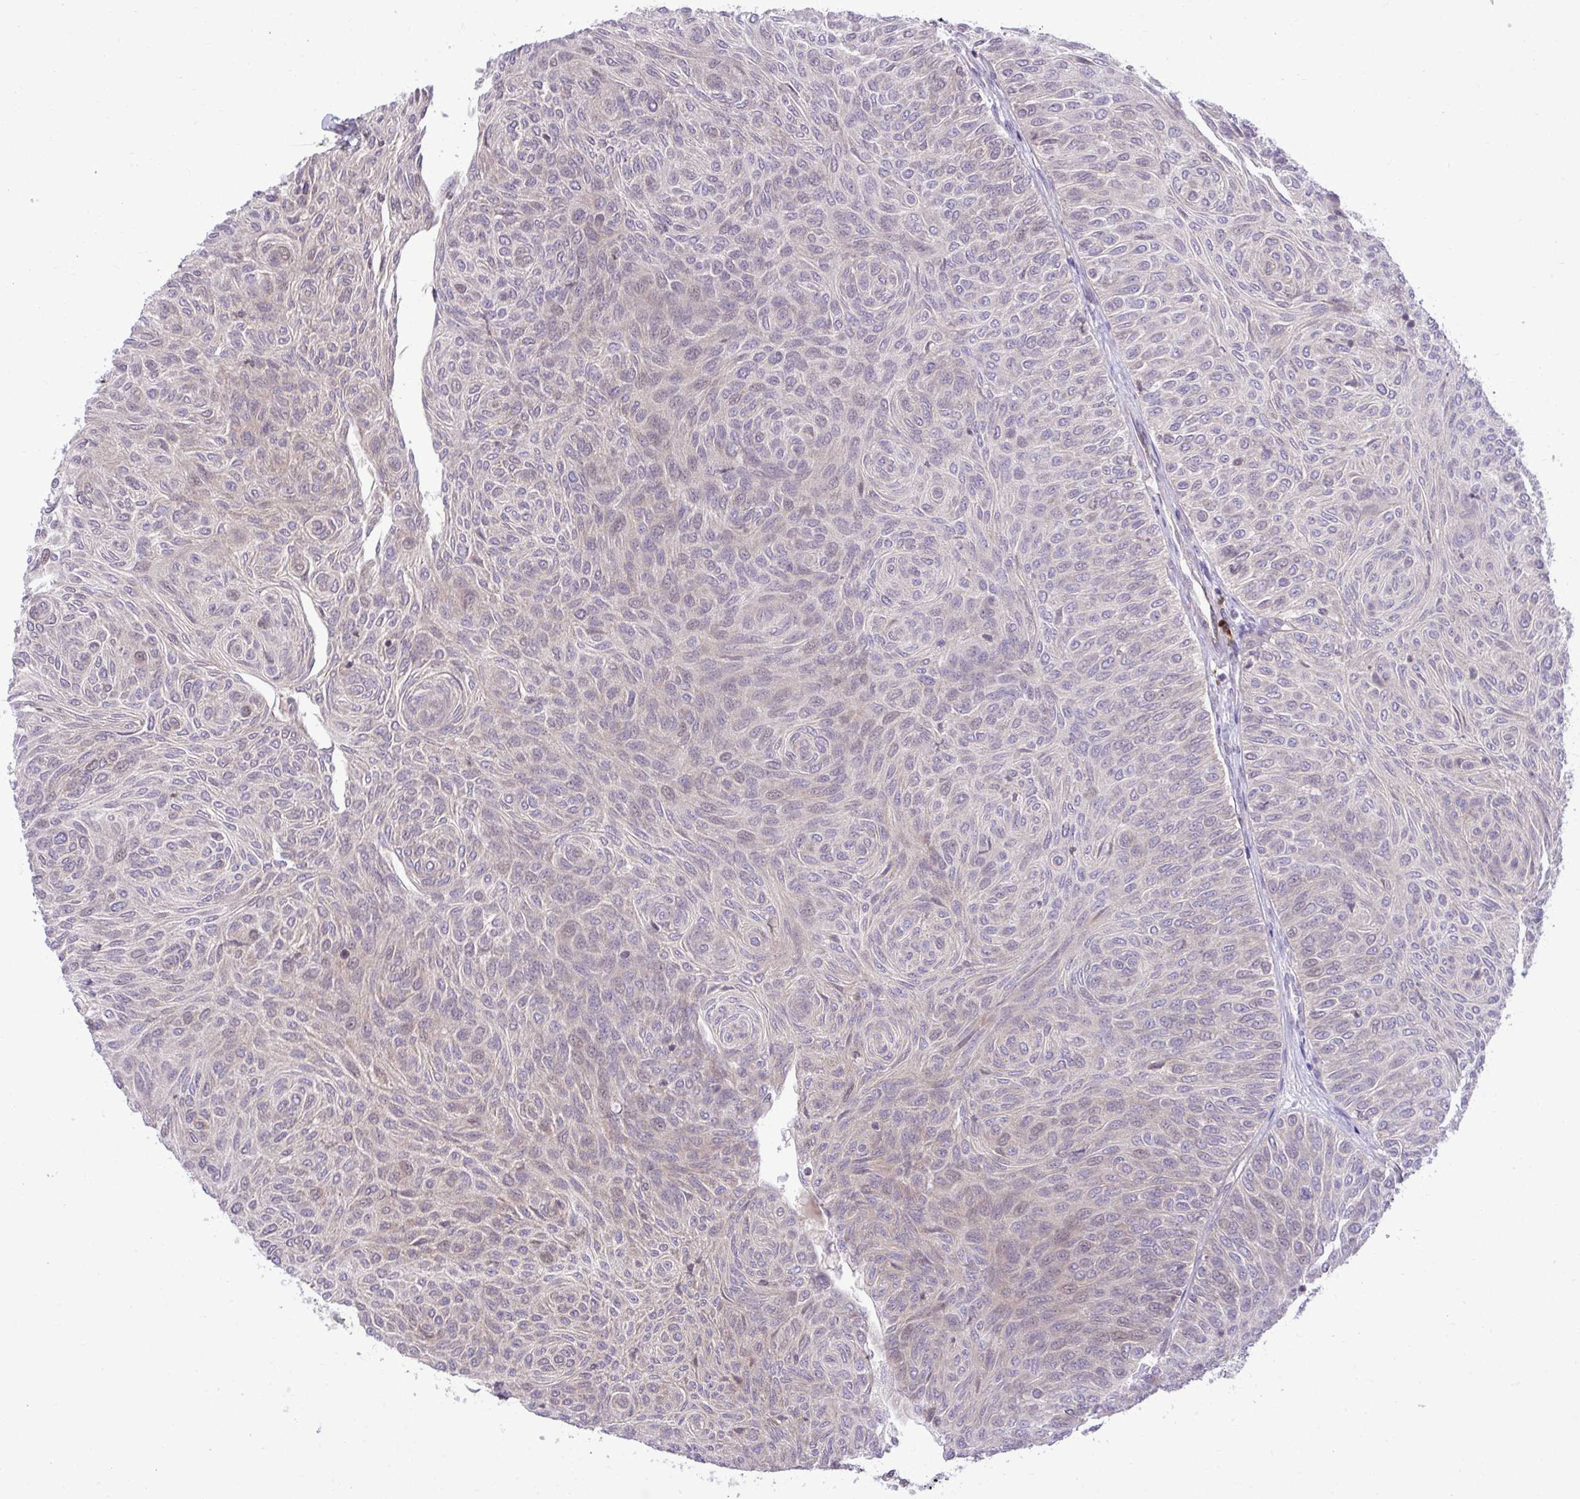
{"staining": {"intensity": "weak", "quantity": "25%-75%", "location": "cytoplasmic/membranous,nuclear"}, "tissue": "urothelial cancer", "cell_type": "Tumor cells", "image_type": "cancer", "snomed": [{"axis": "morphology", "description": "Urothelial carcinoma, Low grade"}, {"axis": "topography", "description": "Urinary bladder"}], "caption": "Urothelial carcinoma (low-grade) was stained to show a protein in brown. There is low levels of weak cytoplasmic/membranous and nuclear positivity in approximately 25%-75% of tumor cells.", "gene": "METTL9", "patient": {"sex": "male", "age": 78}}